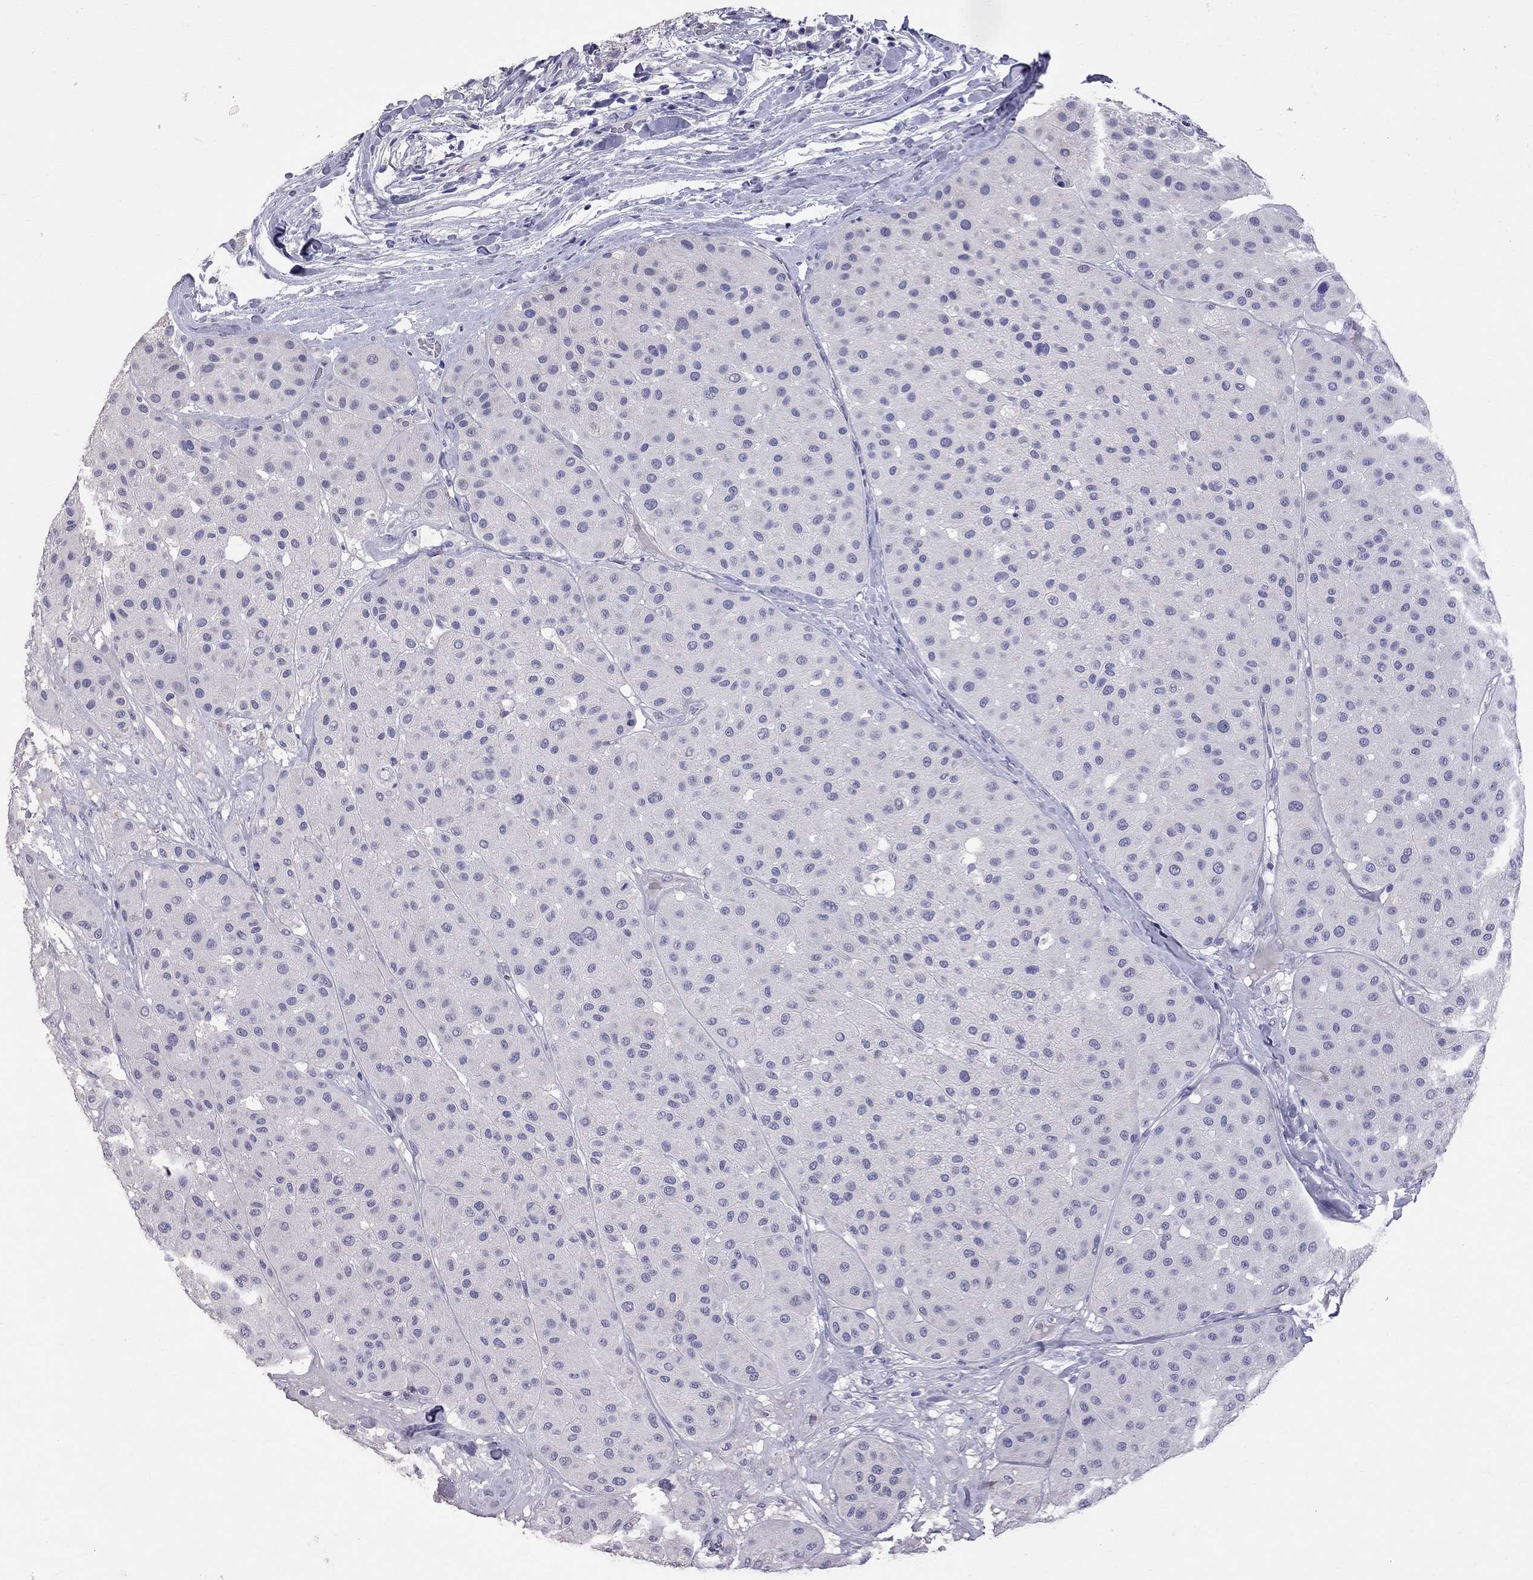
{"staining": {"intensity": "negative", "quantity": "none", "location": "none"}, "tissue": "melanoma", "cell_type": "Tumor cells", "image_type": "cancer", "snomed": [{"axis": "morphology", "description": "Malignant melanoma, Metastatic site"}, {"axis": "topography", "description": "Smooth muscle"}], "caption": "Tumor cells are negative for protein expression in human melanoma. The staining is performed using DAB (3,3'-diaminobenzidine) brown chromogen with nuclei counter-stained in using hematoxylin.", "gene": "CFAP91", "patient": {"sex": "male", "age": 41}}